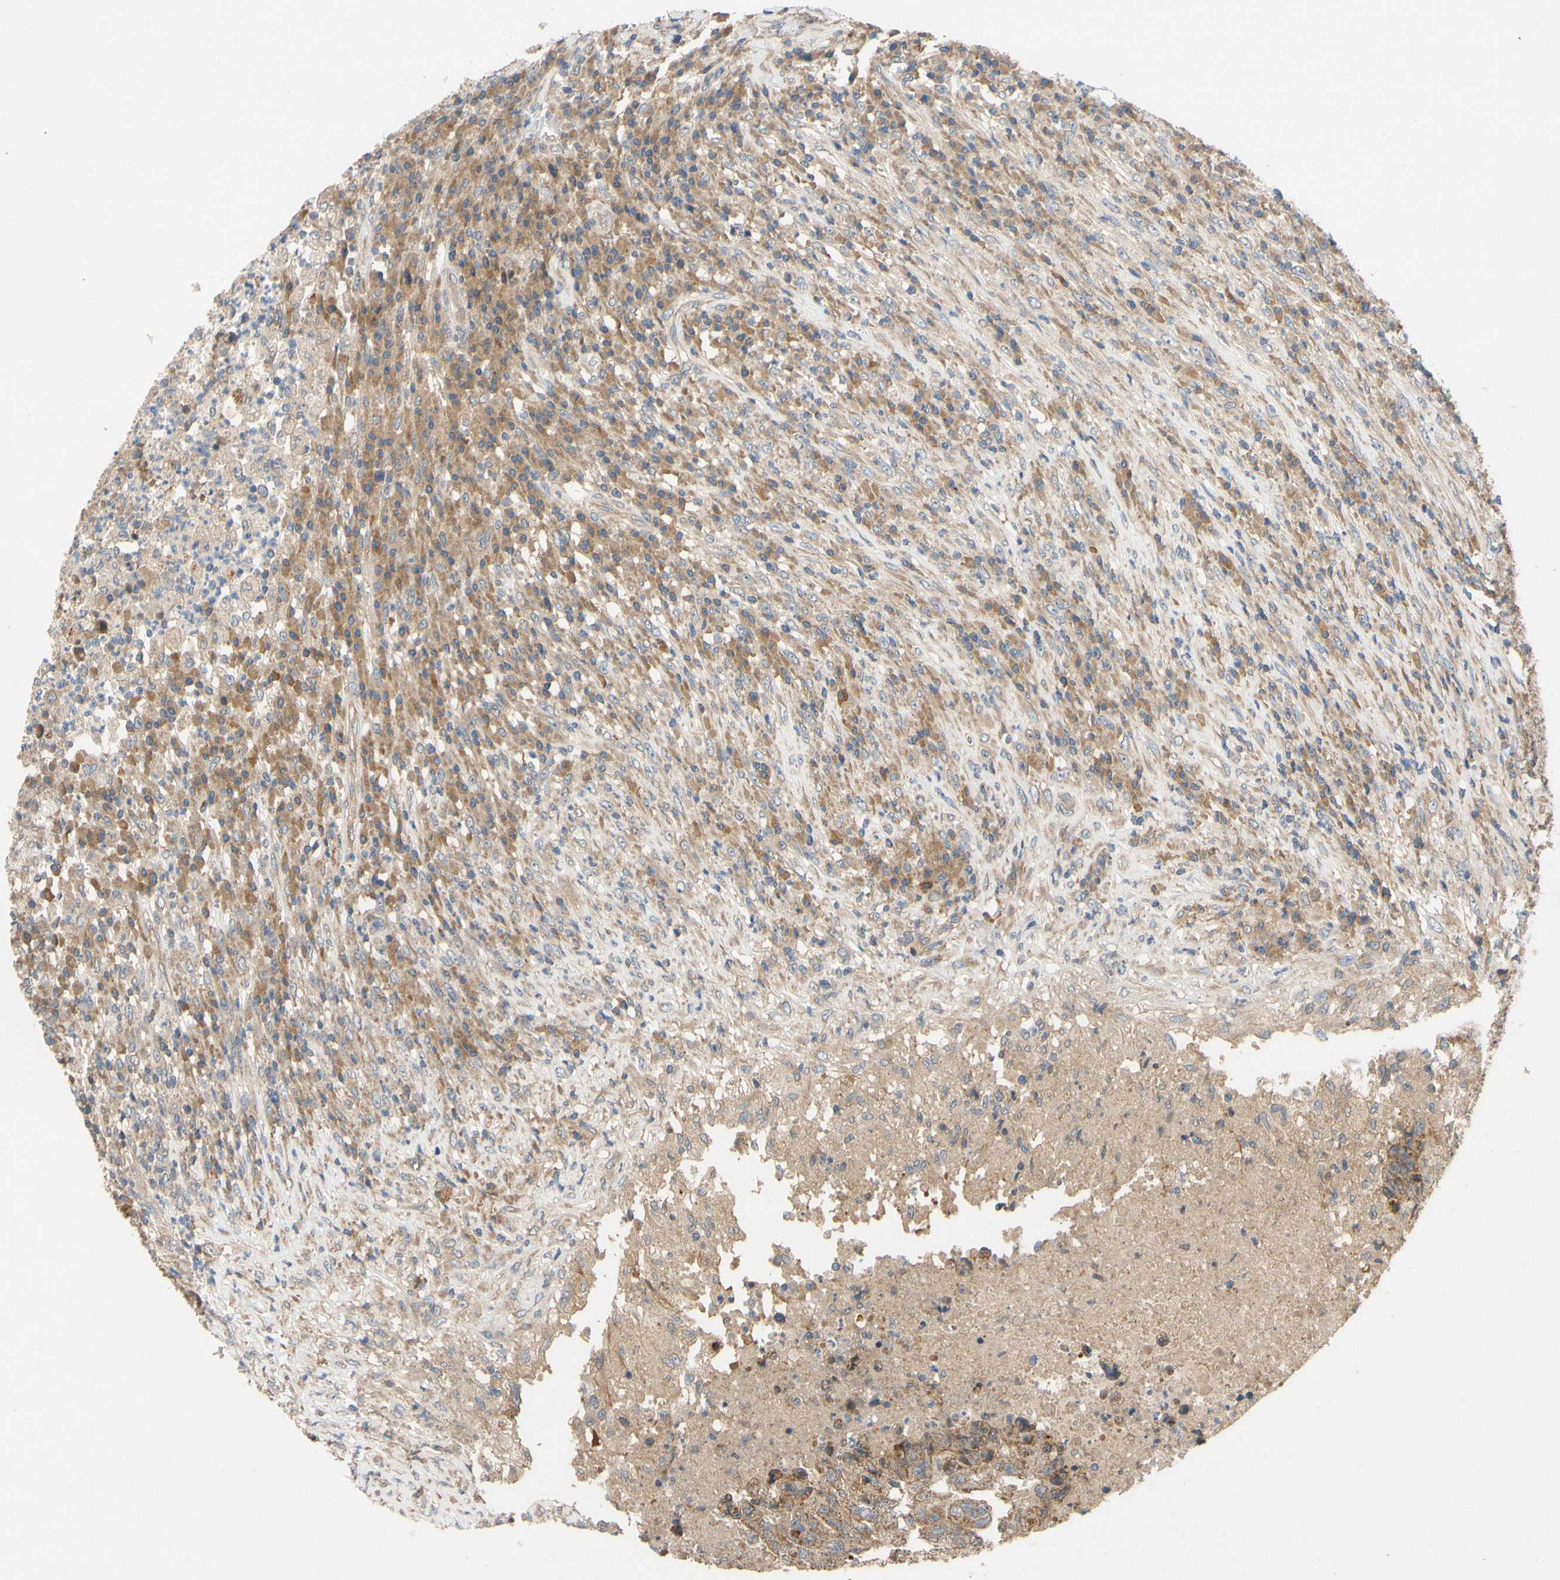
{"staining": {"intensity": "moderate", "quantity": ">75%", "location": "cytoplasmic/membranous"}, "tissue": "testis cancer", "cell_type": "Tumor cells", "image_type": "cancer", "snomed": [{"axis": "morphology", "description": "Necrosis, NOS"}, {"axis": "morphology", "description": "Carcinoma, Embryonal, NOS"}, {"axis": "topography", "description": "Testis"}], "caption": "Moderate cytoplasmic/membranous positivity for a protein is present in about >75% of tumor cells of testis cancer using immunohistochemistry.", "gene": "MBTPS2", "patient": {"sex": "male", "age": 19}}